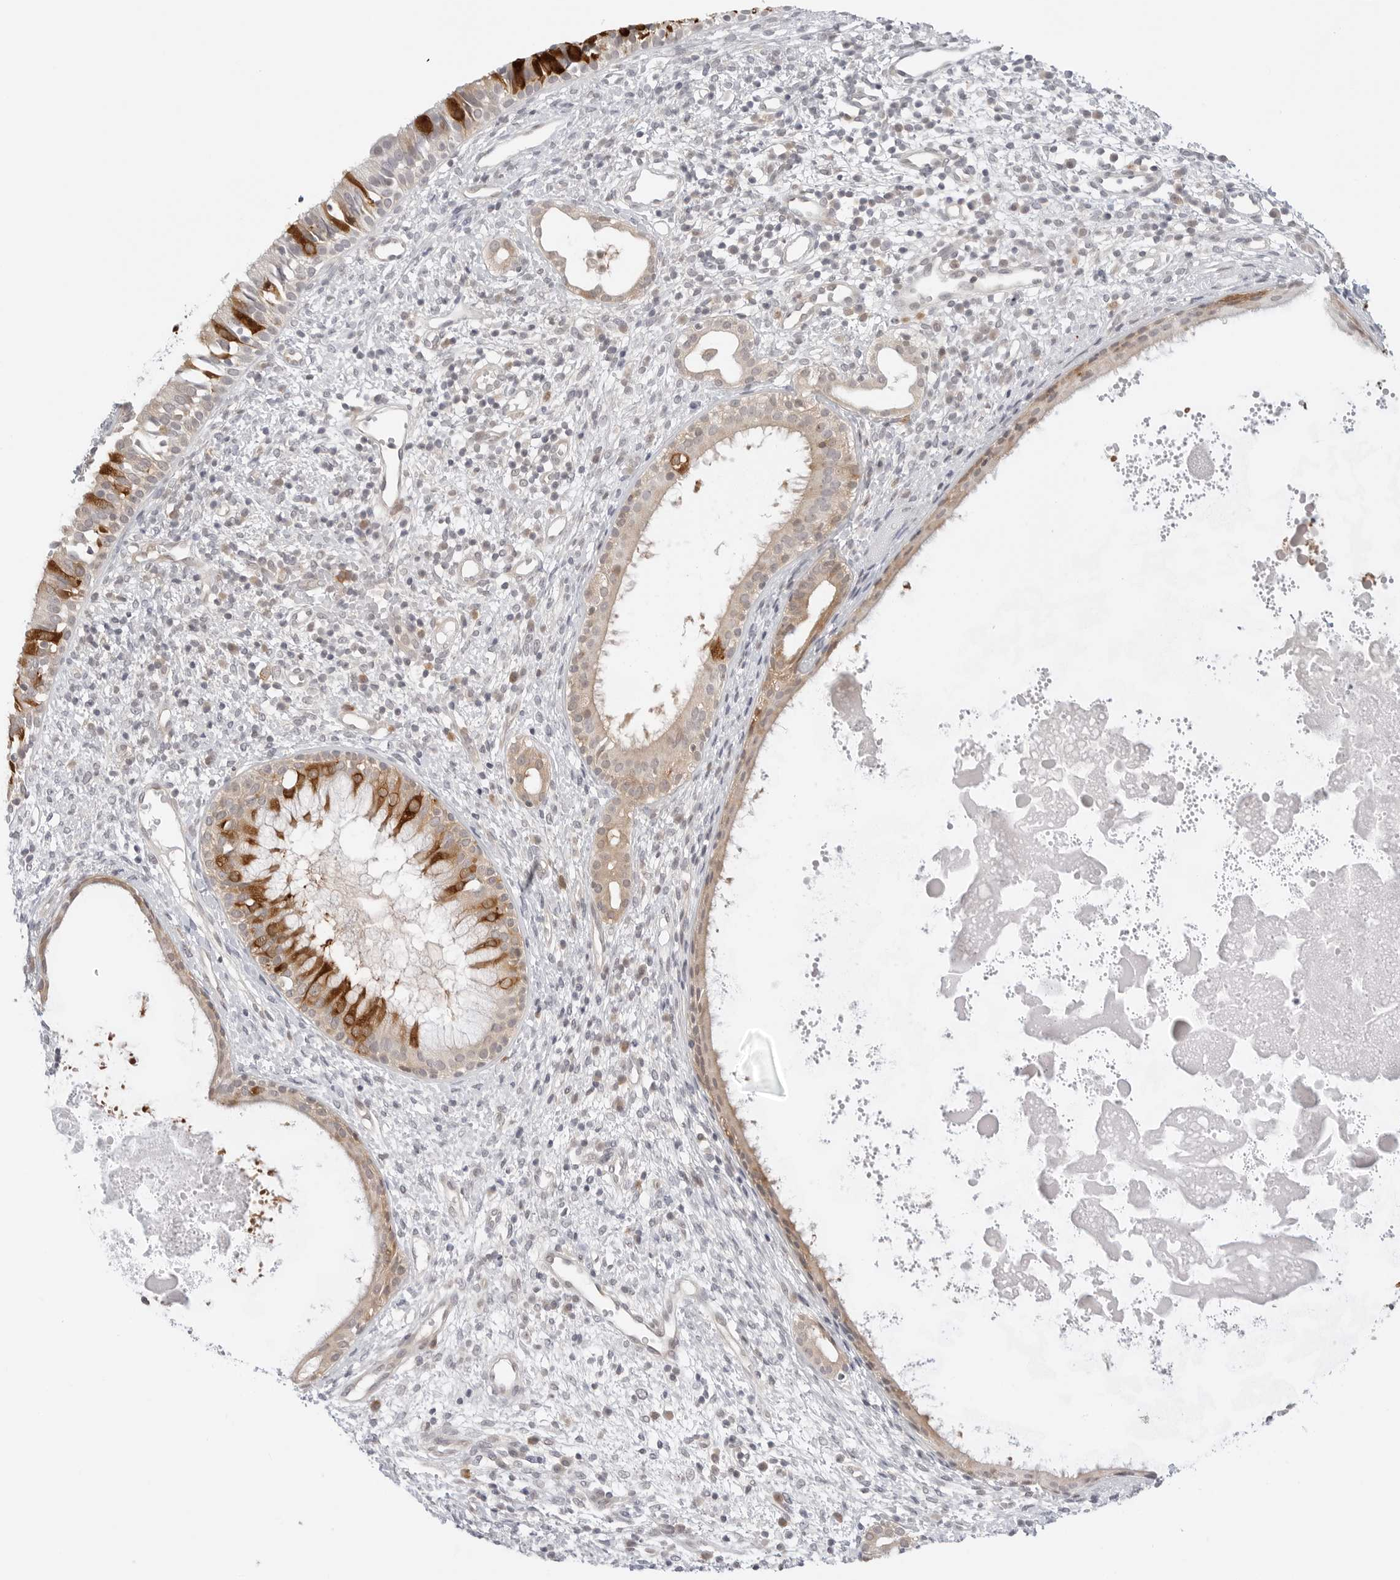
{"staining": {"intensity": "strong", "quantity": "25%-75%", "location": "cytoplasmic/membranous"}, "tissue": "nasopharynx", "cell_type": "Respiratory epithelial cells", "image_type": "normal", "snomed": [{"axis": "morphology", "description": "Normal tissue, NOS"}, {"axis": "topography", "description": "Nasopharynx"}], "caption": "Strong cytoplasmic/membranous positivity is appreciated in approximately 25%-75% of respiratory epithelial cells in normal nasopharynx. (brown staining indicates protein expression, while blue staining denotes nuclei).", "gene": "NUDC", "patient": {"sex": "male", "age": 22}}